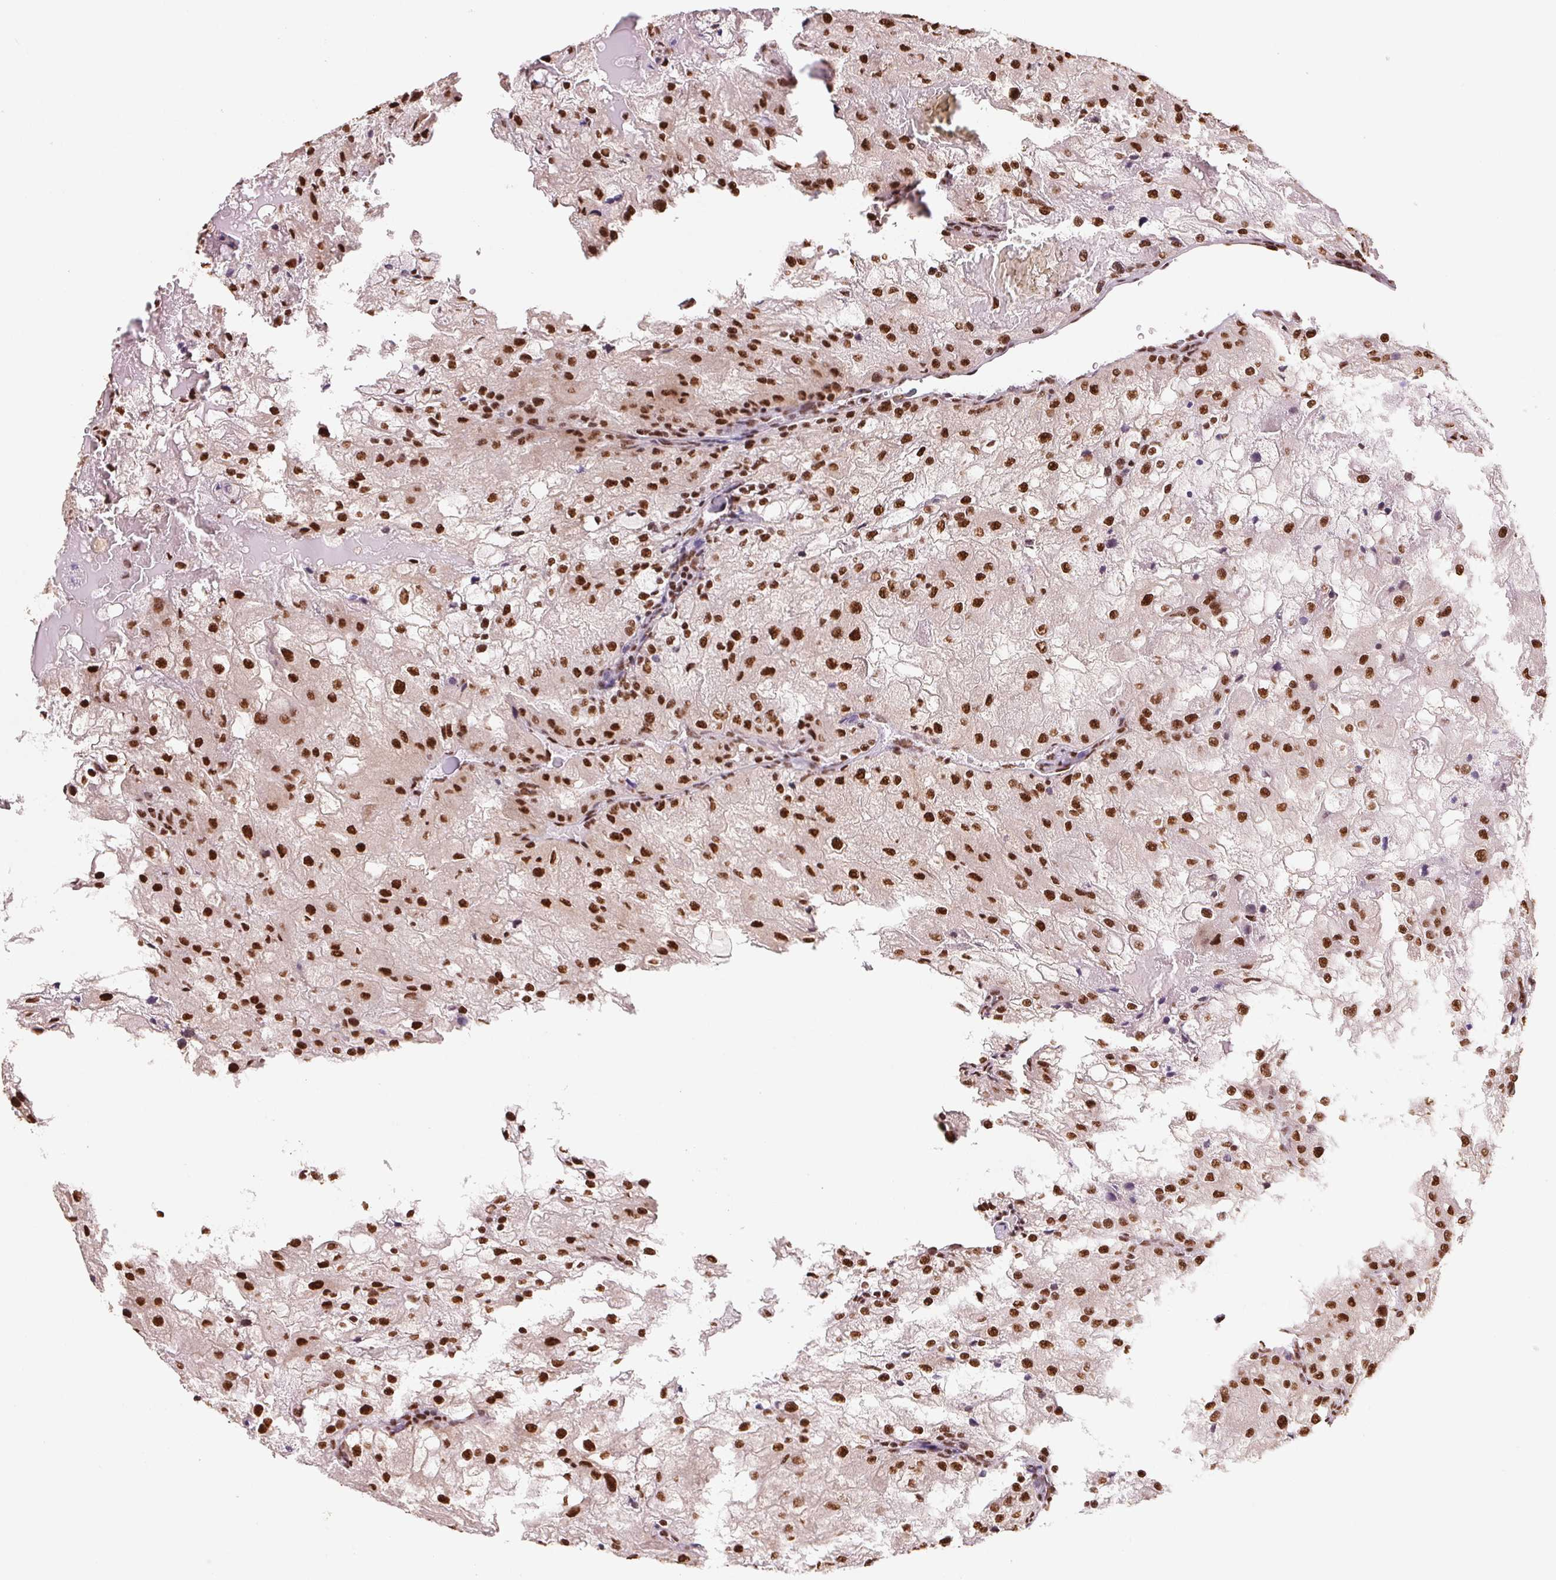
{"staining": {"intensity": "strong", "quantity": ">75%", "location": "nuclear"}, "tissue": "renal cancer", "cell_type": "Tumor cells", "image_type": "cancer", "snomed": [{"axis": "morphology", "description": "Adenocarcinoma, NOS"}, {"axis": "topography", "description": "Kidney"}], "caption": "Strong nuclear expression is seen in approximately >75% of tumor cells in renal cancer (adenocarcinoma). (DAB (3,3'-diaminobenzidine) IHC with brightfield microscopy, high magnification).", "gene": "SNRPG", "patient": {"sex": "female", "age": 74}}